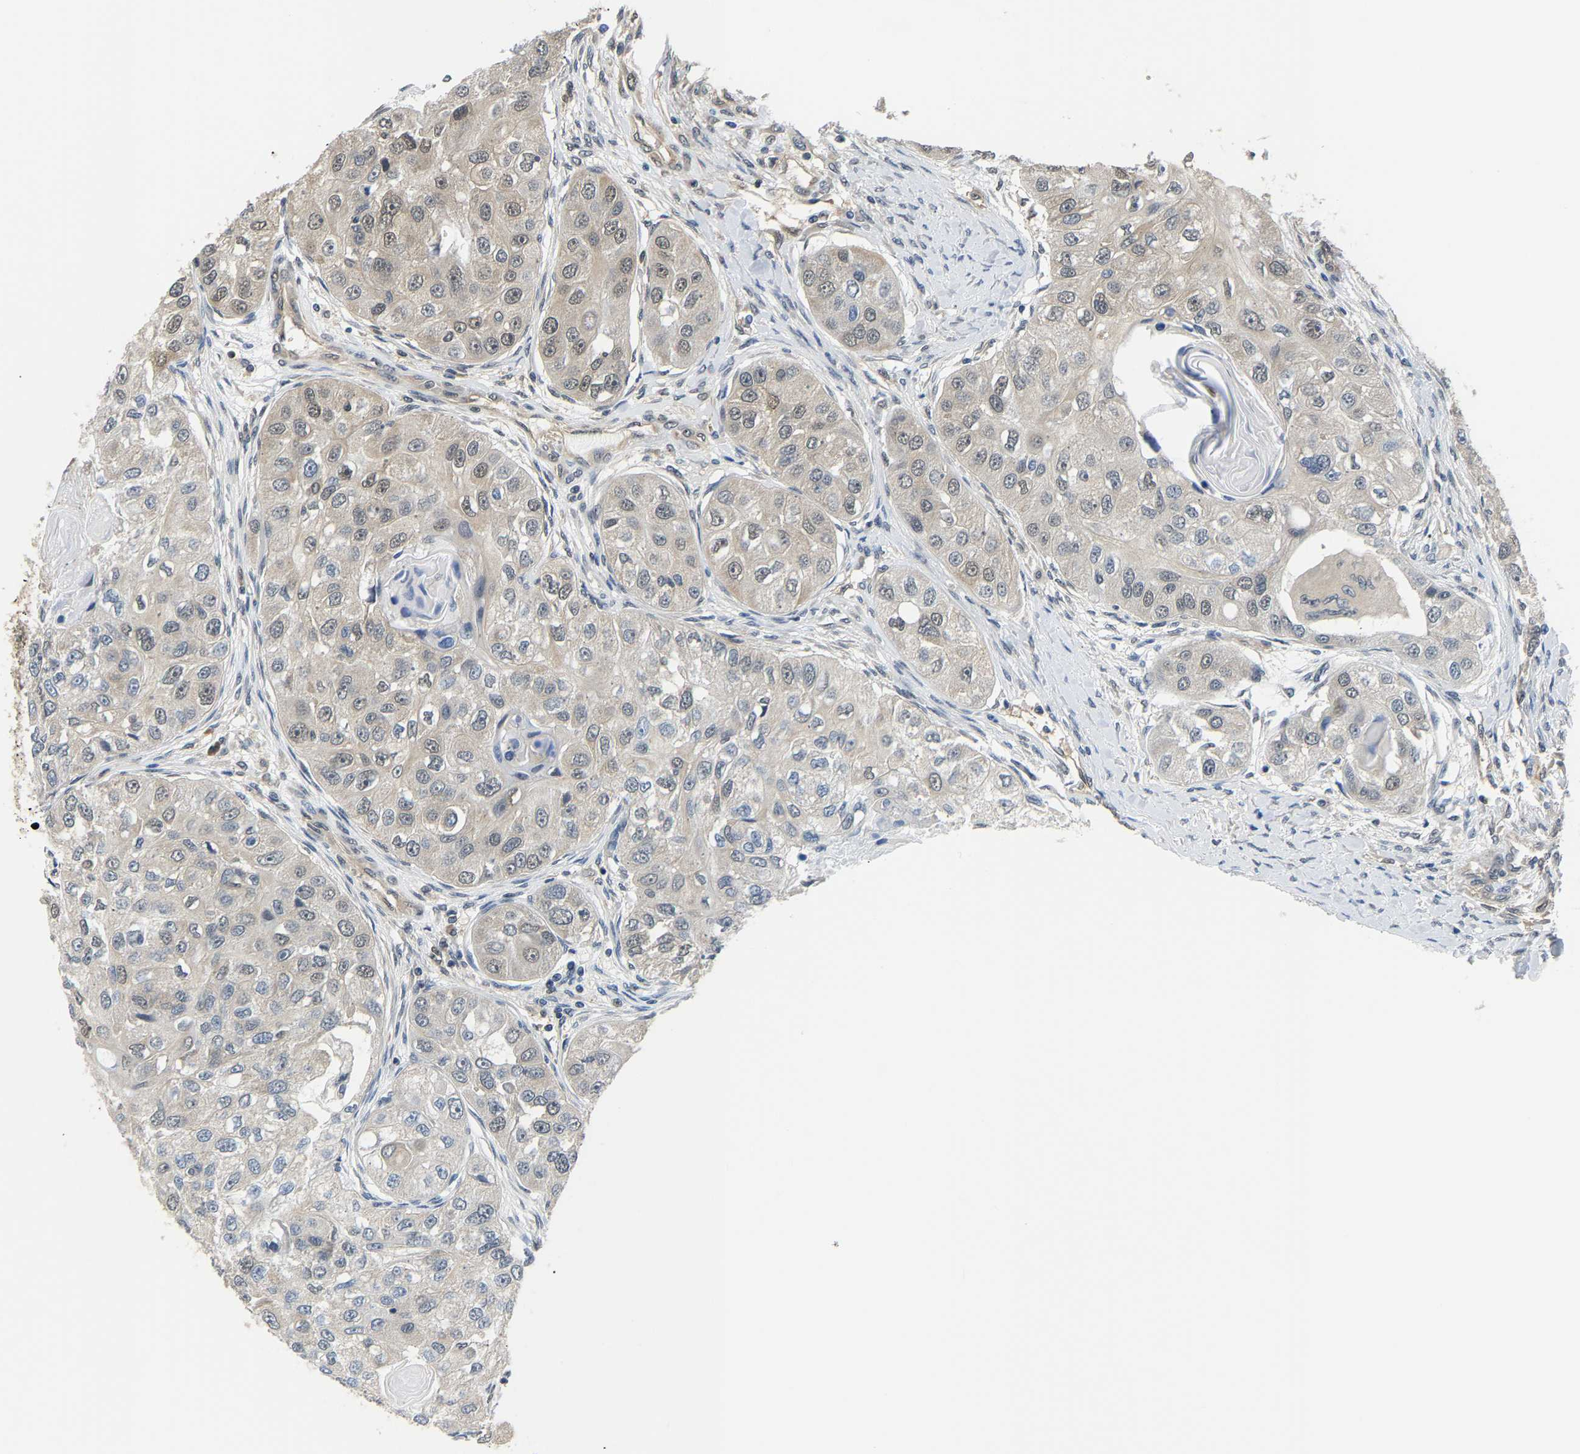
{"staining": {"intensity": "weak", "quantity": ">75%", "location": "cytoplasmic/membranous"}, "tissue": "head and neck cancer", "cell_type": "Tumor cells", "image_type": "cancer", "snomed": [{"axis": "morphology", "description": "Normal tissue, NOS"}, {"axis": "morphology", "description": "Squamous cell carcinoma, NOS"}, {"axis": "topography", "description": "Skeletal muscle"}, {"axis": "topography", "description": "Head-Neck"}], "caption": "Immunohistochemistry micrograph of neoplastic tissue: human head and neck cancer (squamous cell carcinoma) stained using immunohistochemistry shows low levels of weak protein expression localized specifically in the cytoplasmic/membranous of tumor cells, appearing as a cytoplasmic/membranous brown color.", "gene": "ARHGEF12", "patient": {"sex": "male", "age": 51}}